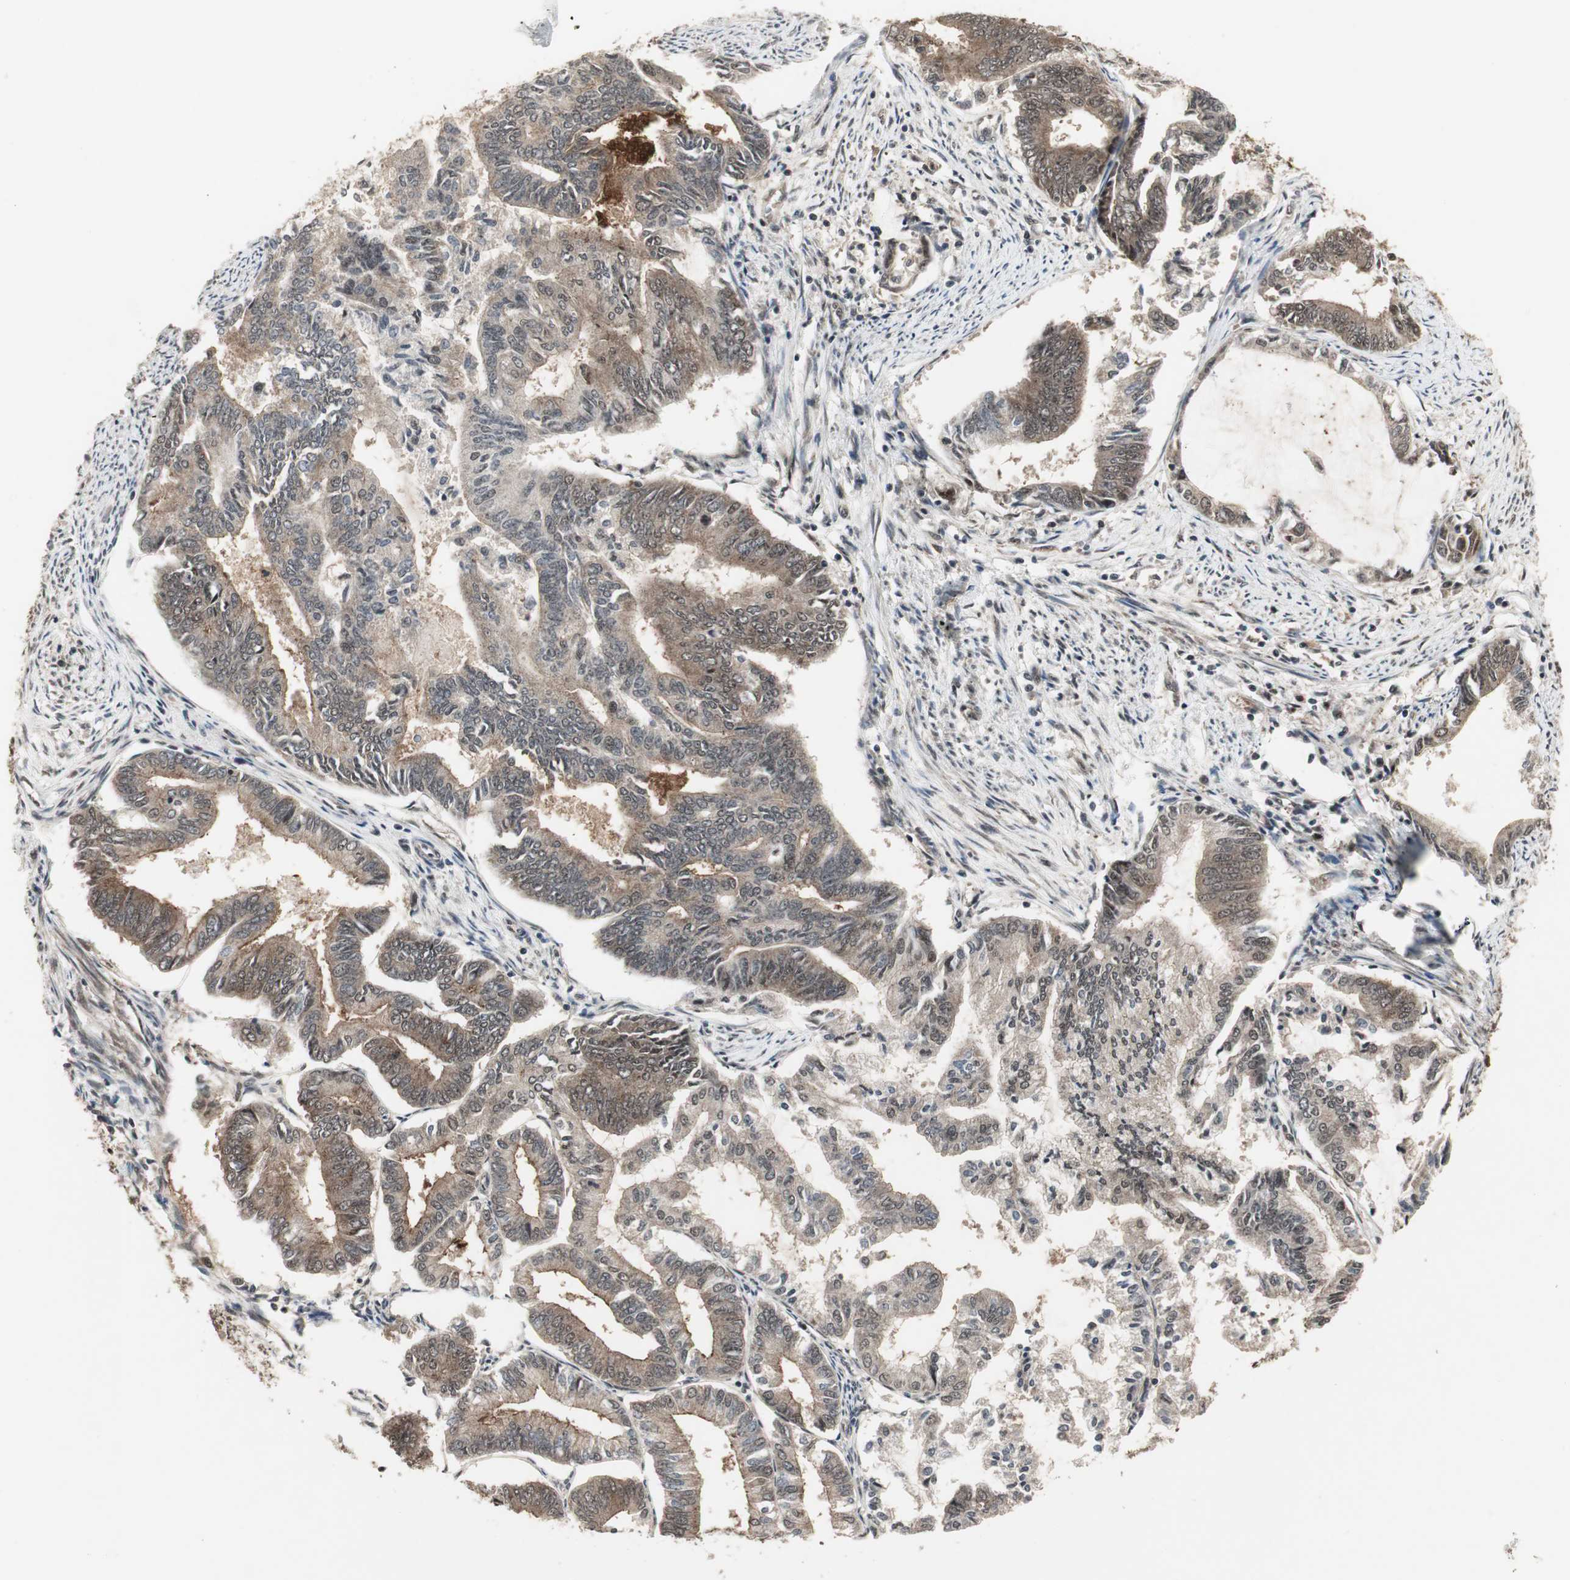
{"staining": {"intensity": "moderate", "quantity": "<25%", "location": "cytoplasmic/membranous"}, "tissue": "endometrial cancer", "cell_type": "Tumor cells", "image_type": "cancer", "snomed": [{"axis": "morphology", "description": "Adenocarcinoma, NOS"}, {"axis": "topography", "description": "Endometrium"}], "caption": "Protein expression analysis of human adenocarcinoma (endometrial) reveals moderate cytoplasmic/membranous staining in approximately <25% of tumor cells.", "gene": "CSNK2B", "patient": {"sex": "female", "age": 86}}